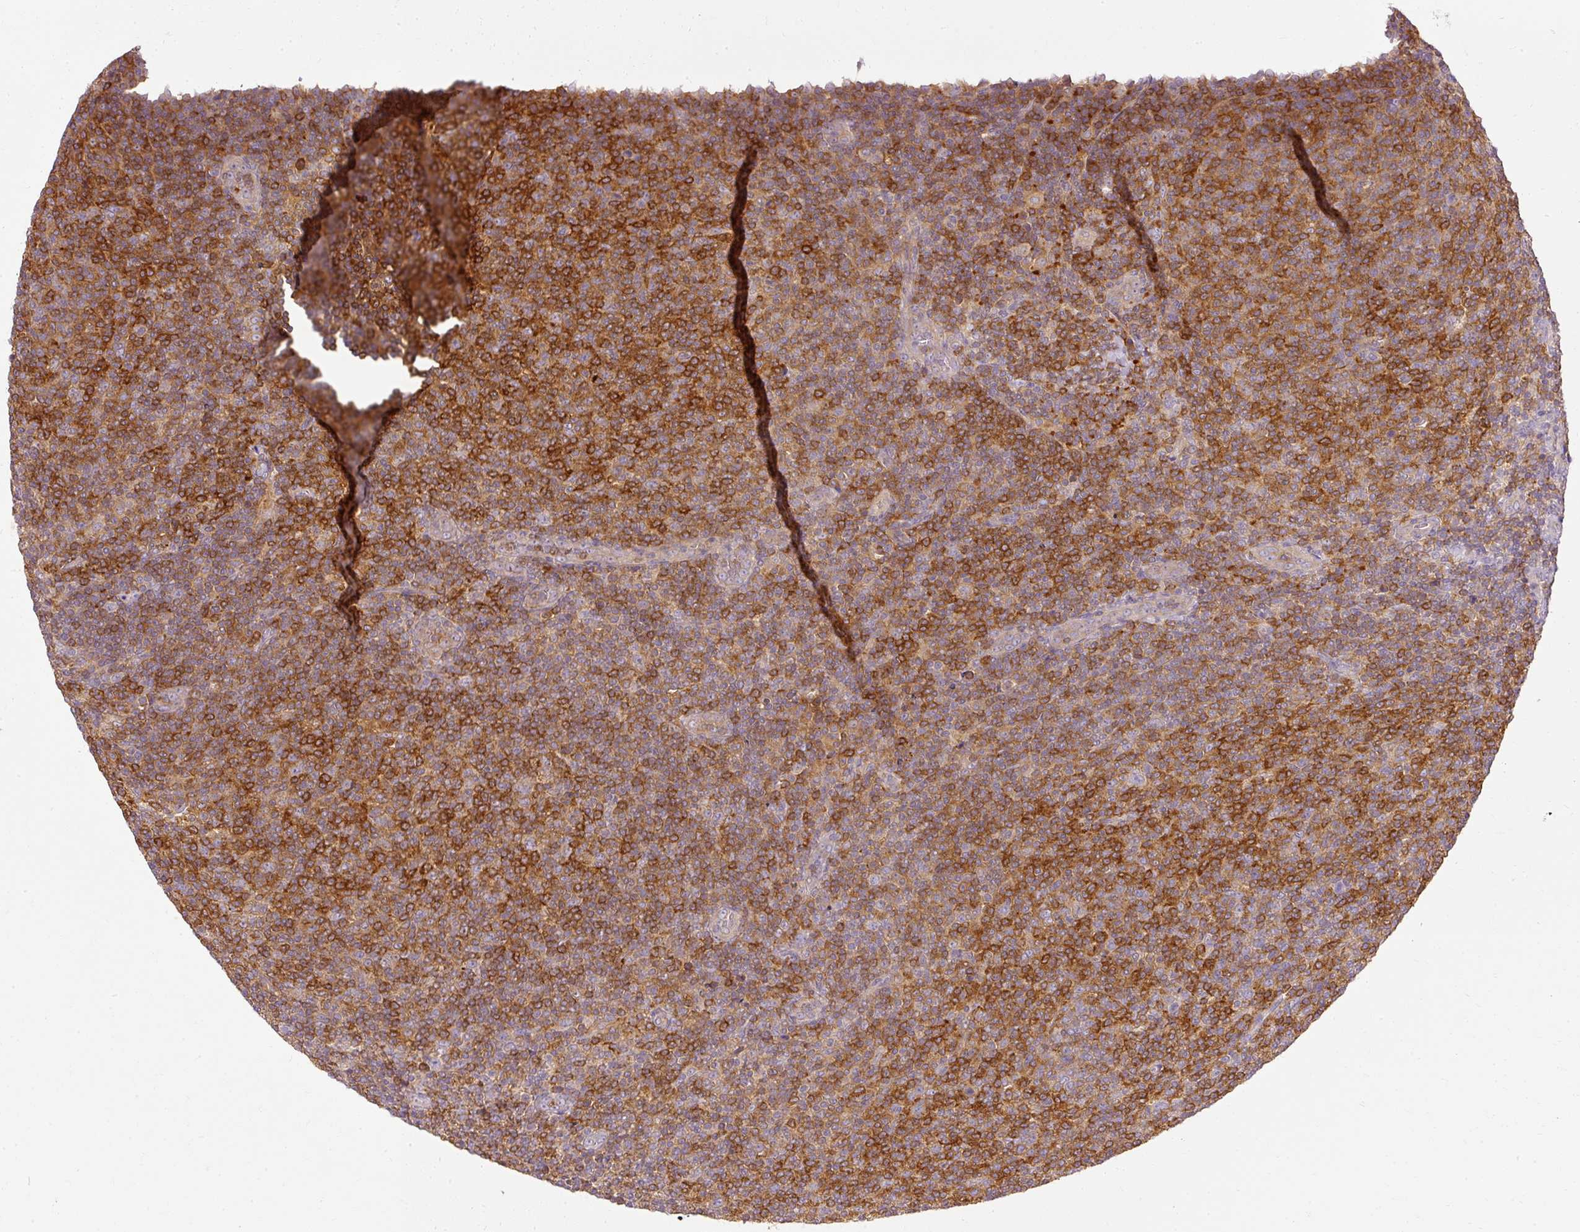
{"staining": {"intensity": "strong", "quantity": ">75%", "location": "cytoplasmic/membranous"}, "tissue": "lymphoma", "cell_type": "Tumor cells", "image_type": "cancer", "snomed": [{"axis": "morphology", "description": "Malignant lymphoma, non-Hodgkin's type, Low grade"}, {"axis": "topography", "description": "Lymph node"}], "caption": "Immunohistochemistry (IHC) histopathology image of human malignant lymphoma, non-Hodgkin's type (low-grade) stained for a protein (brown), which shows high levels of strong cytoplasmic/membranous positivity in about >75% of tumor cells.", "gene": "ARMH3", "patient": {"sex": "male", "age": 66}}